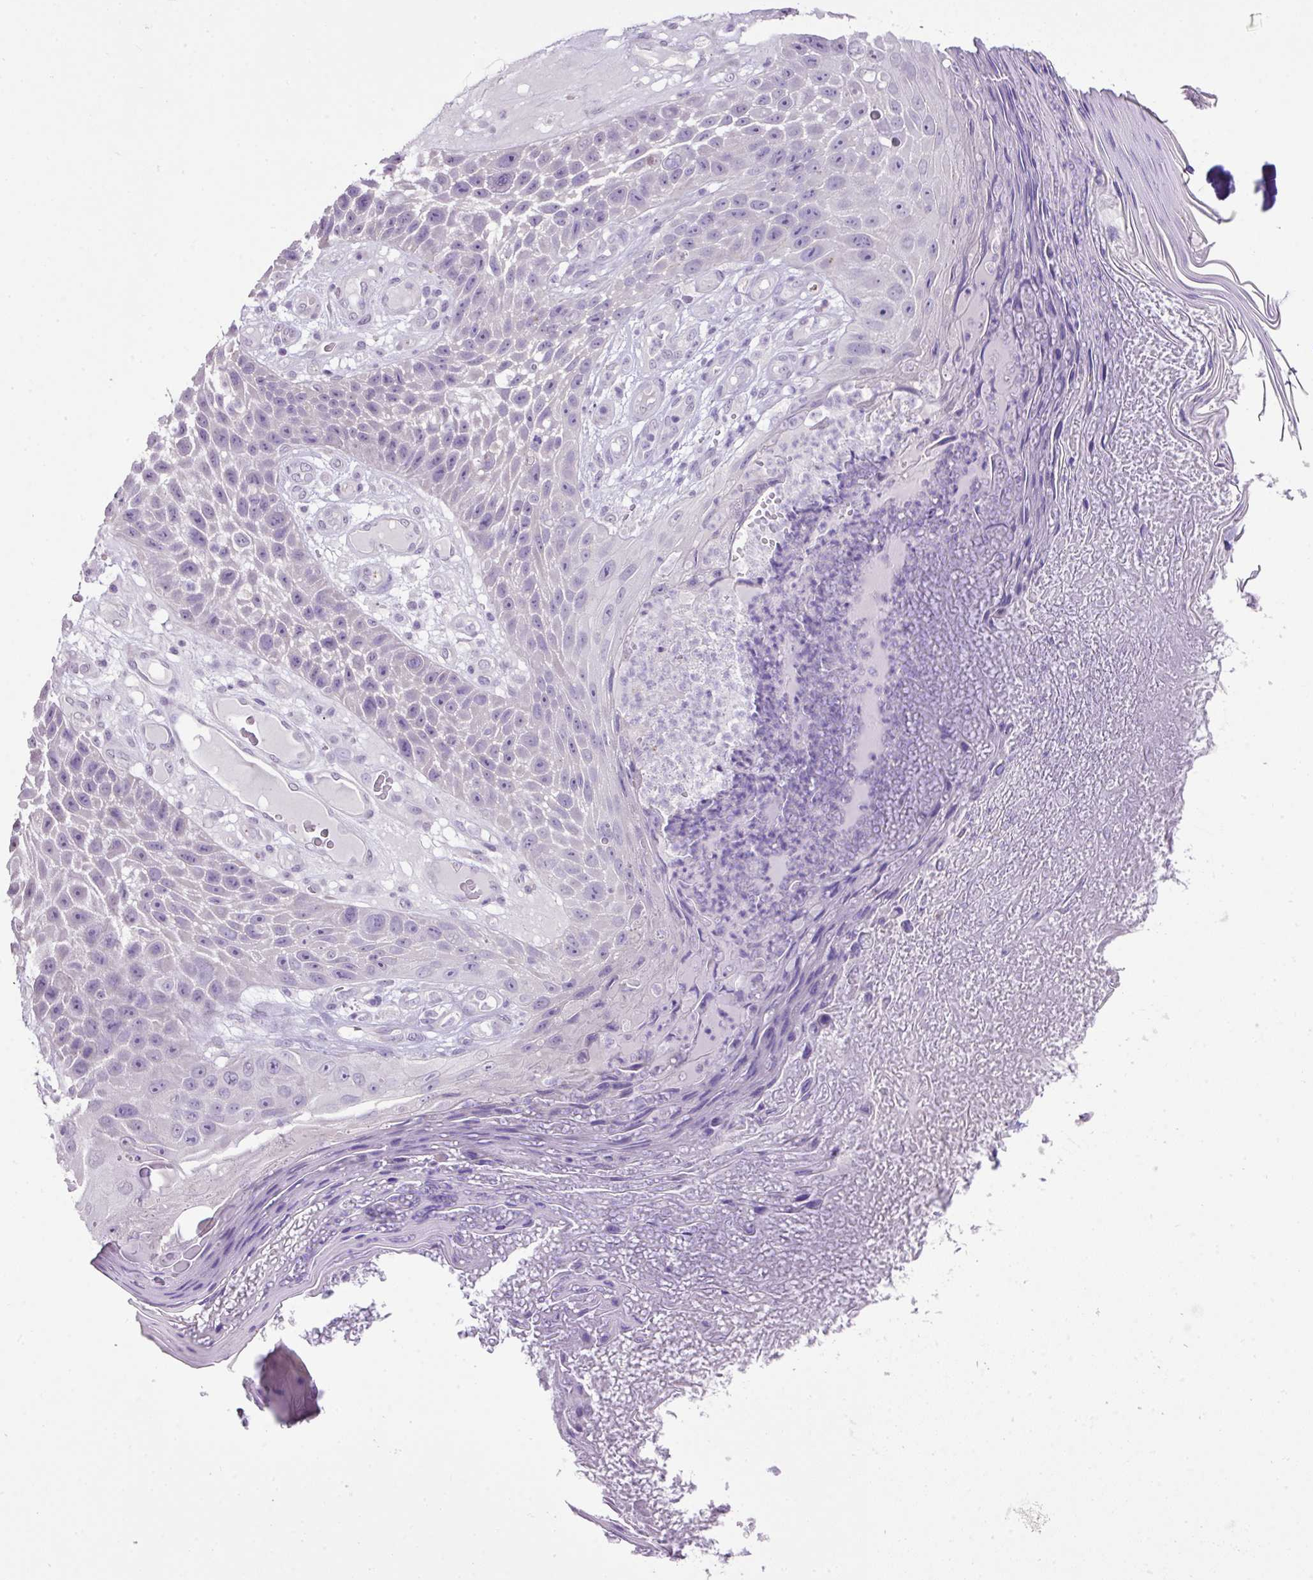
{"staining": {"intensity": "negative", "quantity": "none", "location": "none"}, "tissue": "skin cancer", "cell_type": "Tumor cells", "image_type": "cancer", "snomed": [{"axis": "morphology", "description": "Squamous cell carcinoma, NOS"}, {"axis": "topography", "description": "Skin"}], "caption": "An IHC photomicrograph of skin squamous cell carcinoma is shown. There is no staining in tumor cells of skin squamous cell carcinoma.", "gene": "DIP2A", "patient": {"sex": "female", "age": 88}}